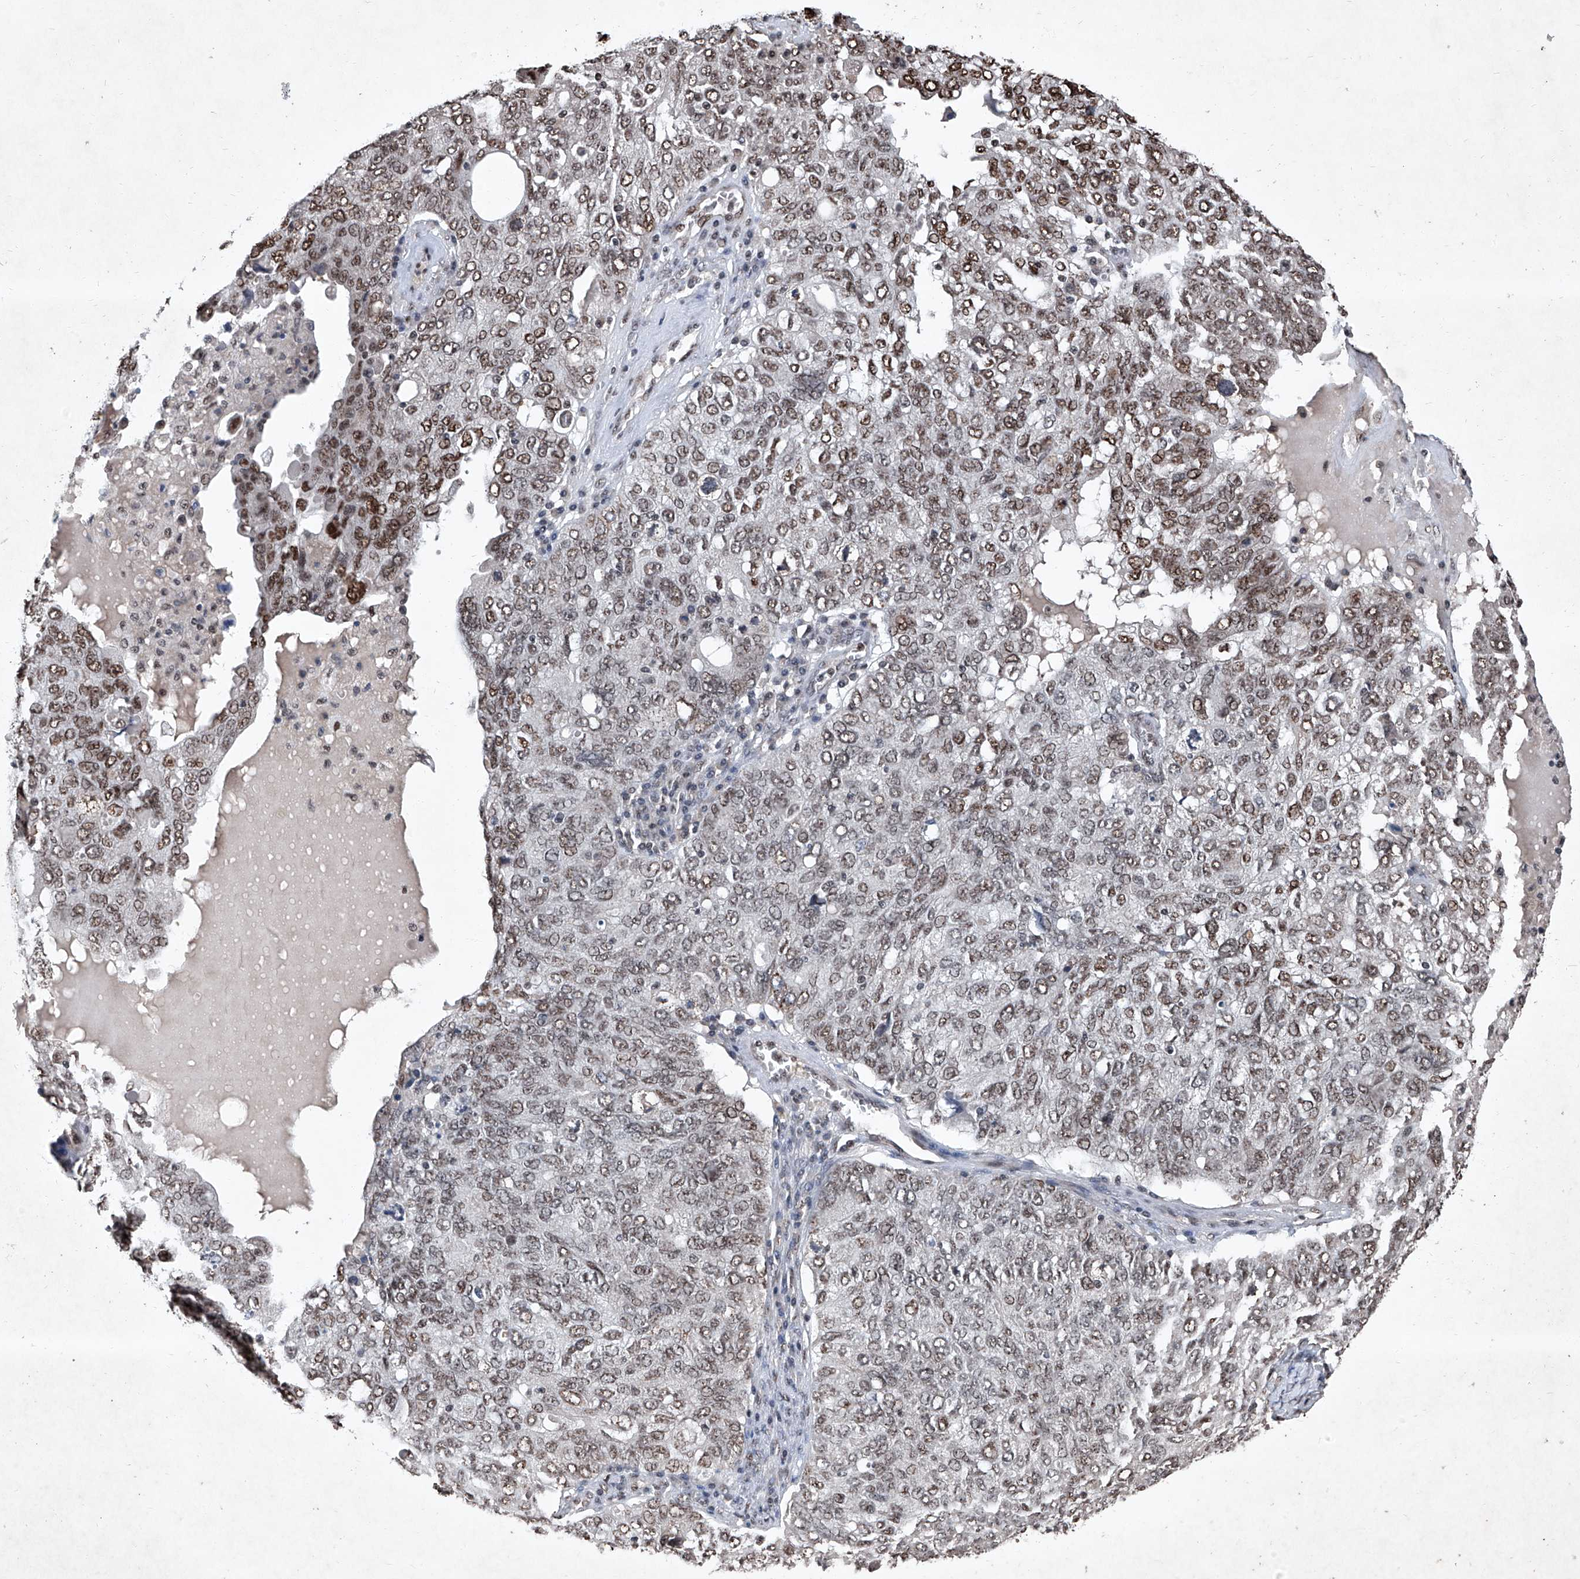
{"staining": {"intensity": "moderate", "quantity": ">75%", "location": "nuclear"}, "tissue": "ovarian cancer", "cell_type": "Tumor cells", "image_type": "cancer", "snomed": [{"axis": "morphology", "description": "Carcinoma, endometroid"}, {"axis": "topography", "description": "Ovary"}], "caption": "IHC micrograph of neoplastic tissue: human endometroid carcinoma (ovarian) stained using IHC shows medium levels of moderate protein expression localized specifically in the nuclear of tumor cells, appearing as a nuclear brown color.", "gene": "DDX39B", "patient": {"sex": "female", "age": 62}}